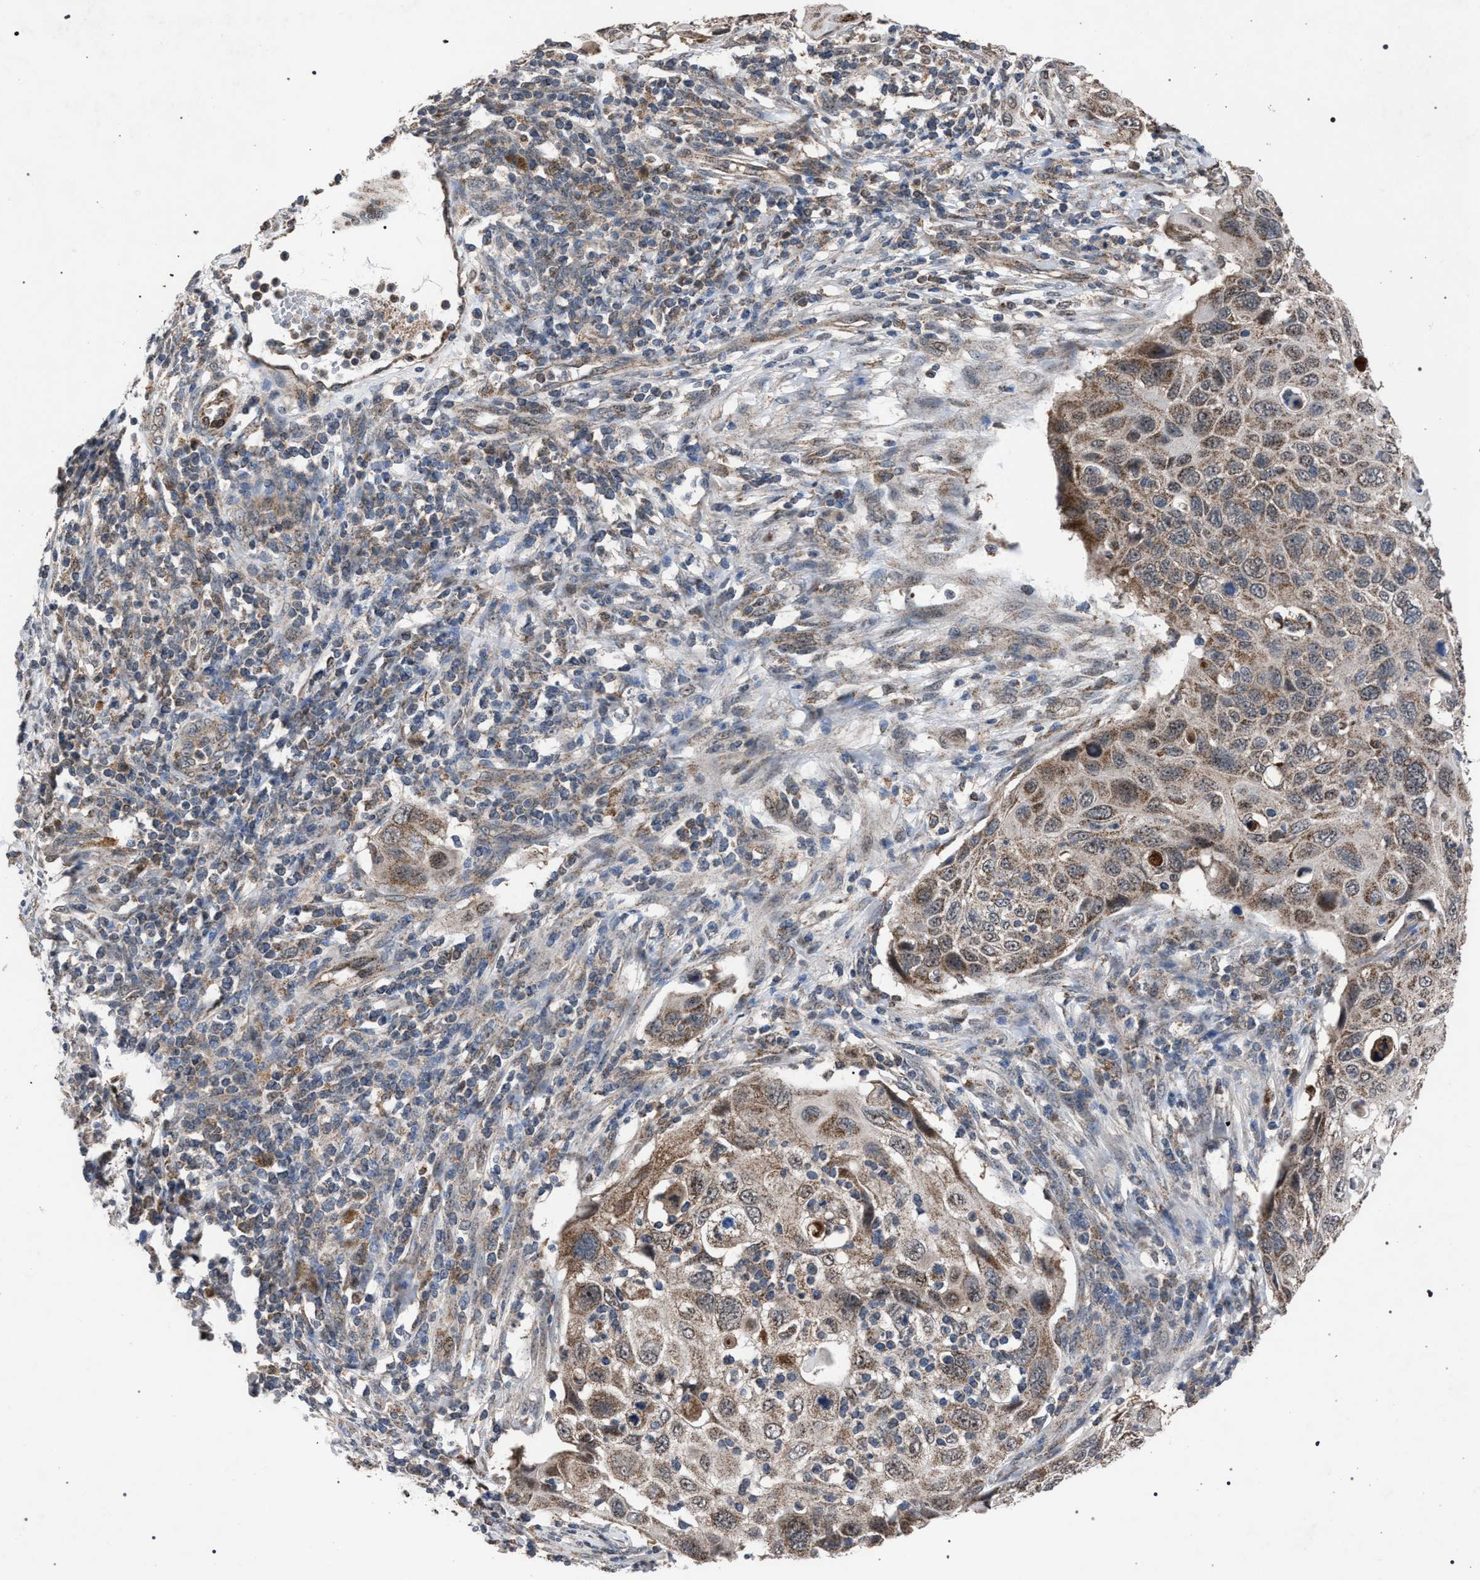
{"staining": {"intensity": "moderate", "quantity": ">75%", "location": "cytoplasmic/membranous"}, "tissue": "cervical cancer", "cell_type": "Tumor cells", "image_type": "cancer", "snomed": [{"axis": "morphology", "description": "Squamous cell carcinoma, NOS"}, {"axis": "topography", "description": "Cervix"}], "caption": "Squamous cell carcinoma (cervical) tissue reveals moderate cytoplasmic/membranous positivity in approximately >75% of tumor cells", "gene": "HSD17B4", "patient": {"sex": "female", "age": 70}}